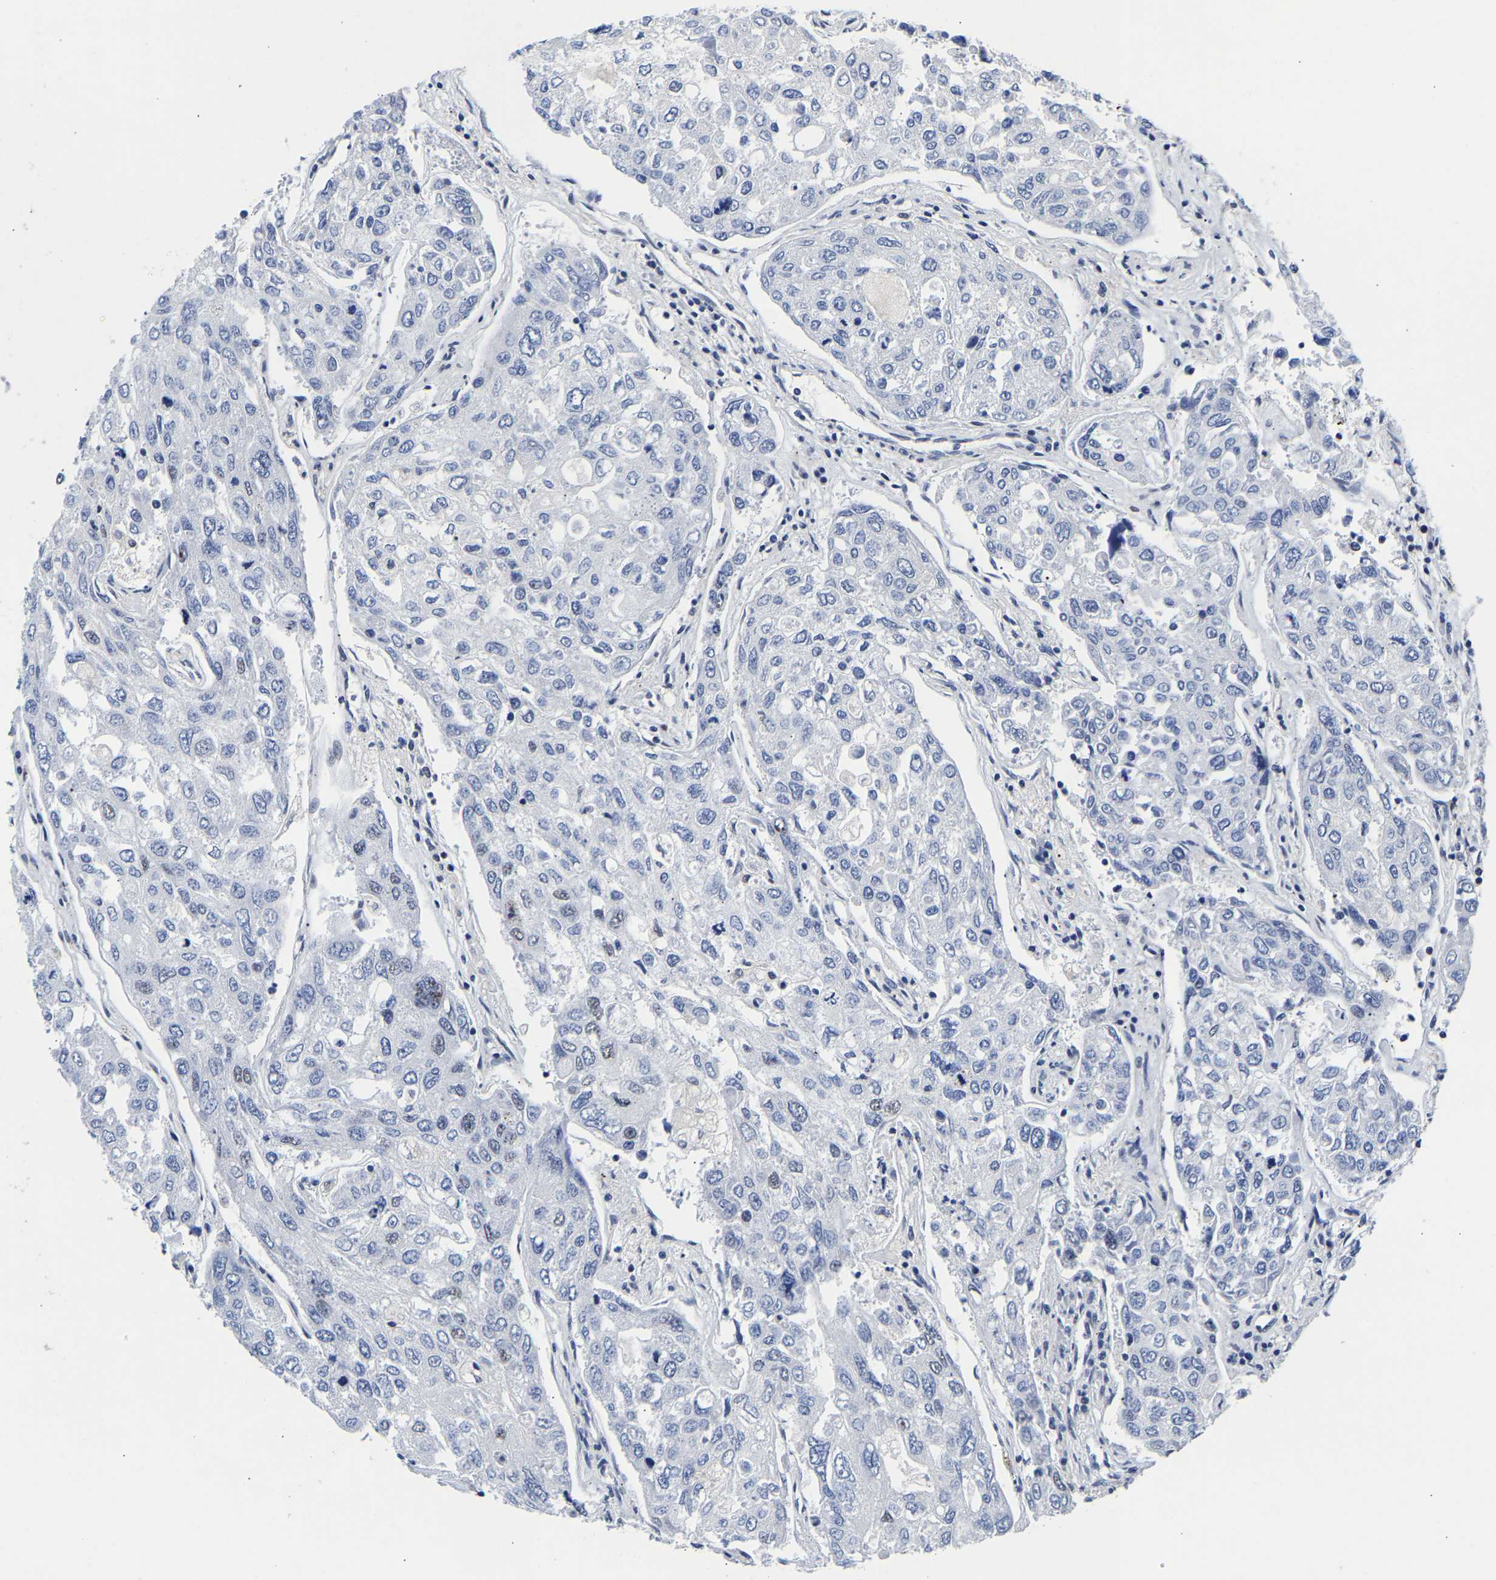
{"staining": {"intensity": "negative", "quantity": "none", "location": "none"}, "tissue": "urothelial cancer", "cell_type": "Tumor cells", "image_type": "cancer", "snomed": [{"axis": "morphology", "description": "Urothelial carcinoma, High grade"}, {"axis": "topography", "description": "Lymph node"}, {"axis": "topography", "description": "Urinary bladder"}], "caption": "Image shows no protein staining in tumor cells of urothelial cancer tissue.", "gene": "CCDC6", "patient": {"sex": "male", "age": 51}}